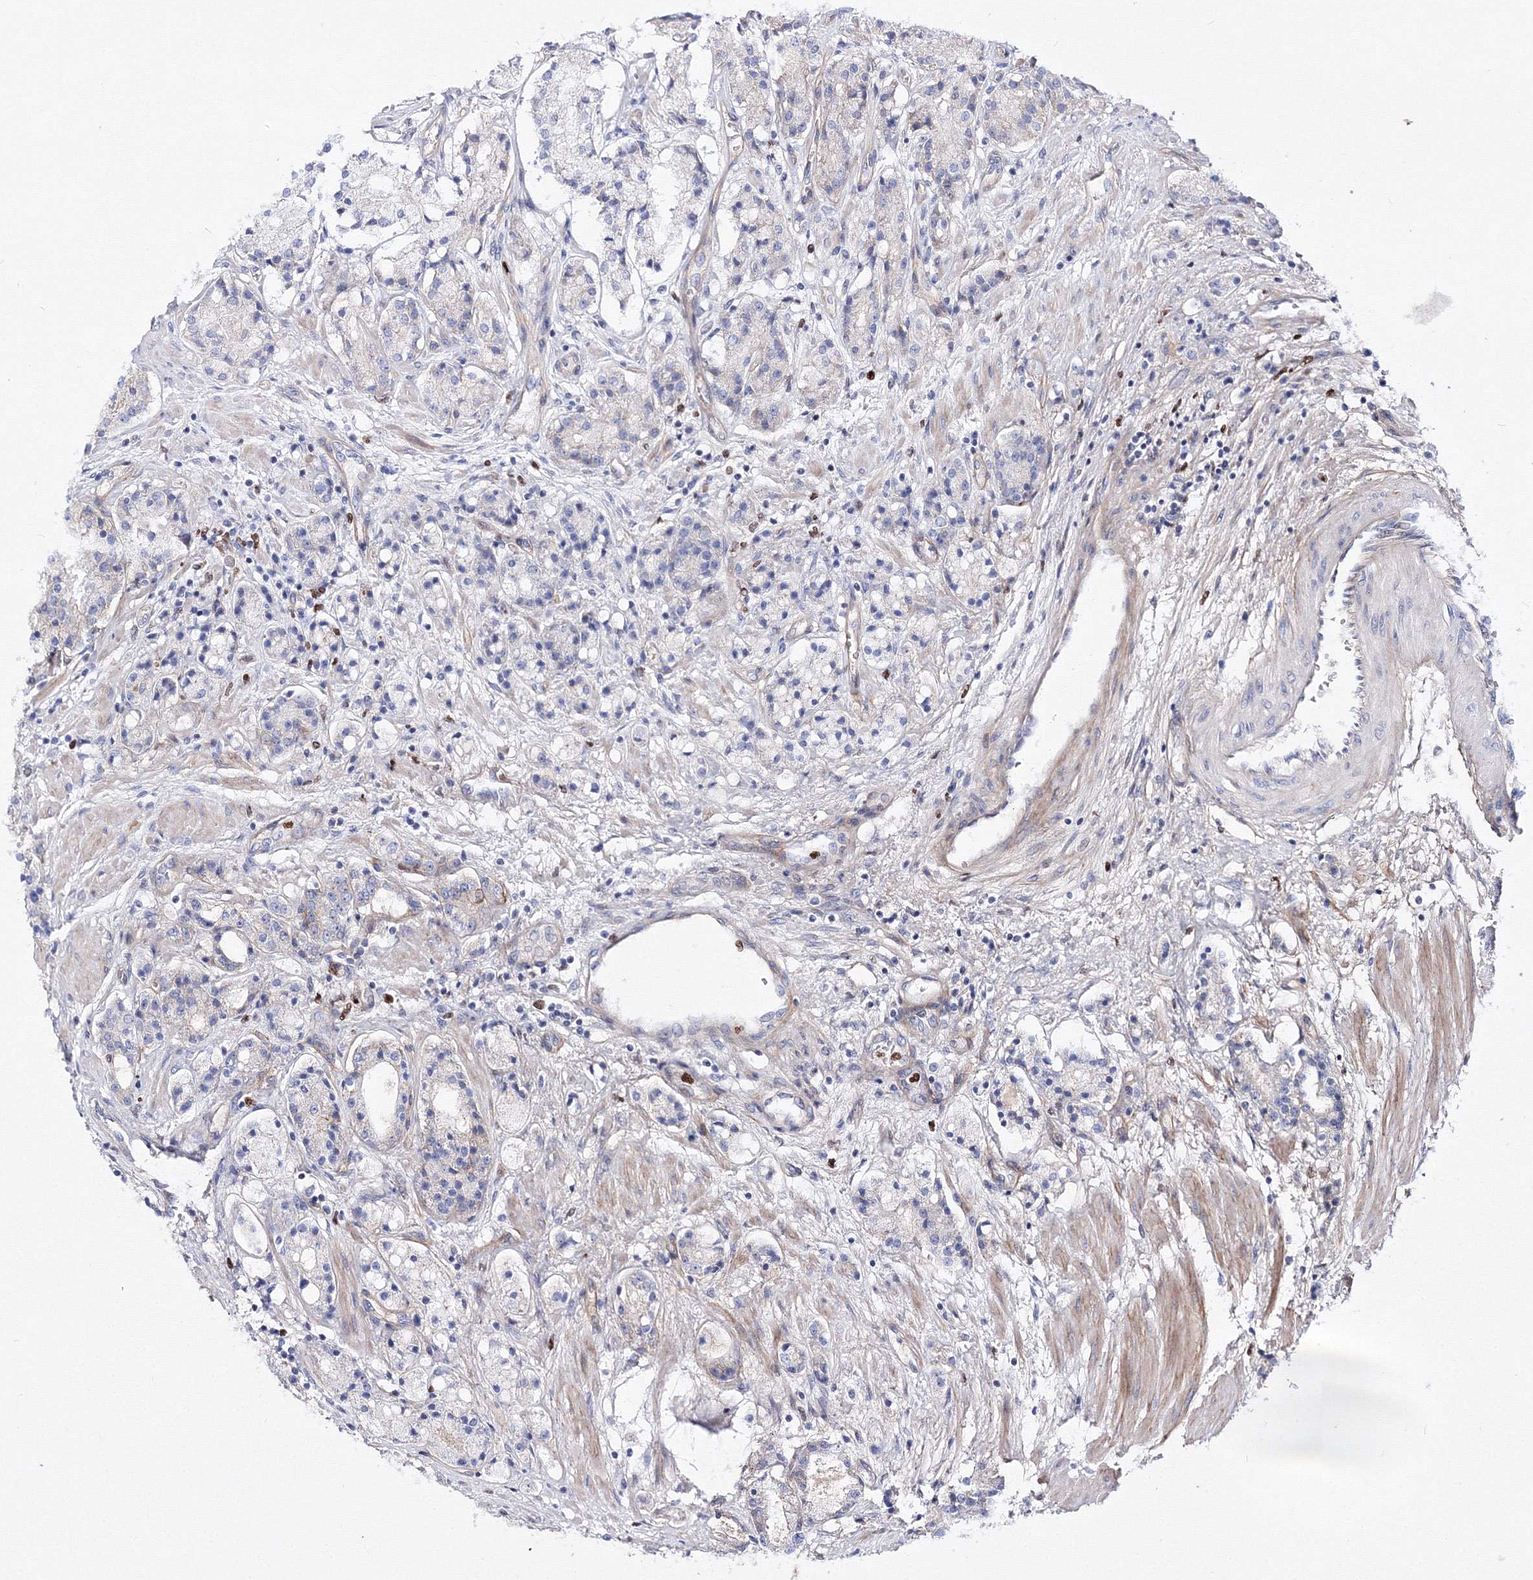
{"staining": {"intensity": "negative", "quantity": "none", "location": "none"}, "tissue": "prostate cancer", "cell_type": "Tumor cells", "image_type": "cancer", "snomed": [{"axis": "morphology", "description": "Adenocarcinoma, High grade"}, {"axis": "topography", "description": "Prostate"}], "caption": "DAB immunohistochemical staining of prostate cancer demonstrates no significant positivity in tumor cells. (DAB IHC, high magnification).", "gene": "C11orf52", "patient": {"sex": "male", "age": 60}}